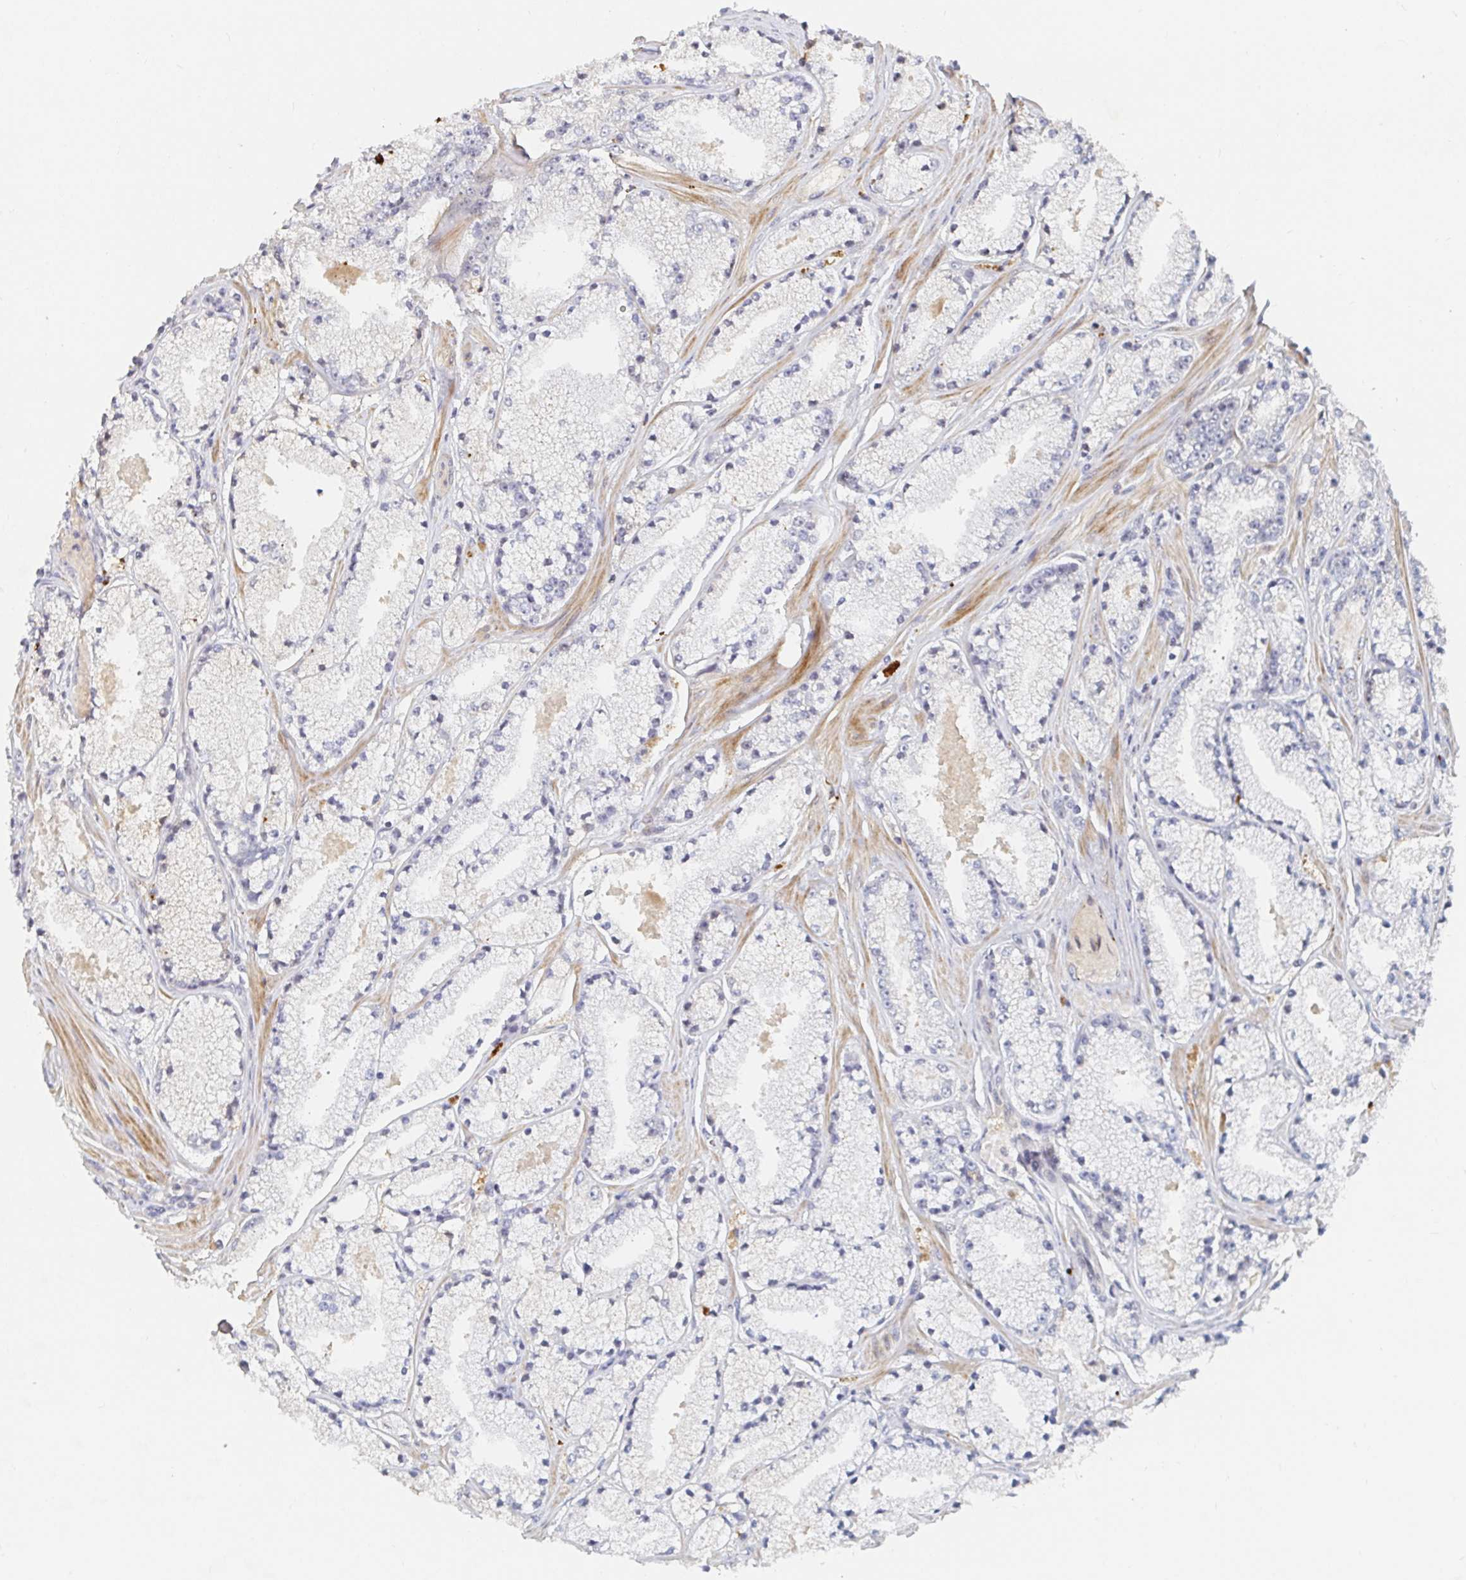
{"staining": {"intensity": "negative", "quantity": "none", "location": "none"}, "tissue": "prostate cancer", "cell_type": "Tumor cells", "image_type": "cancer", "snomed": [{"axis": "morphology", "description": "Adenocarcinoma, High grade"}, {"axis": "topography", "description": "Prostate"}], "caption": "Tumor cells are negative for brown protein staining in adenocarcinoma (high-grade) (prostate).", "gene": "NME9", "patient": {"sex": "male", "age": 63}}